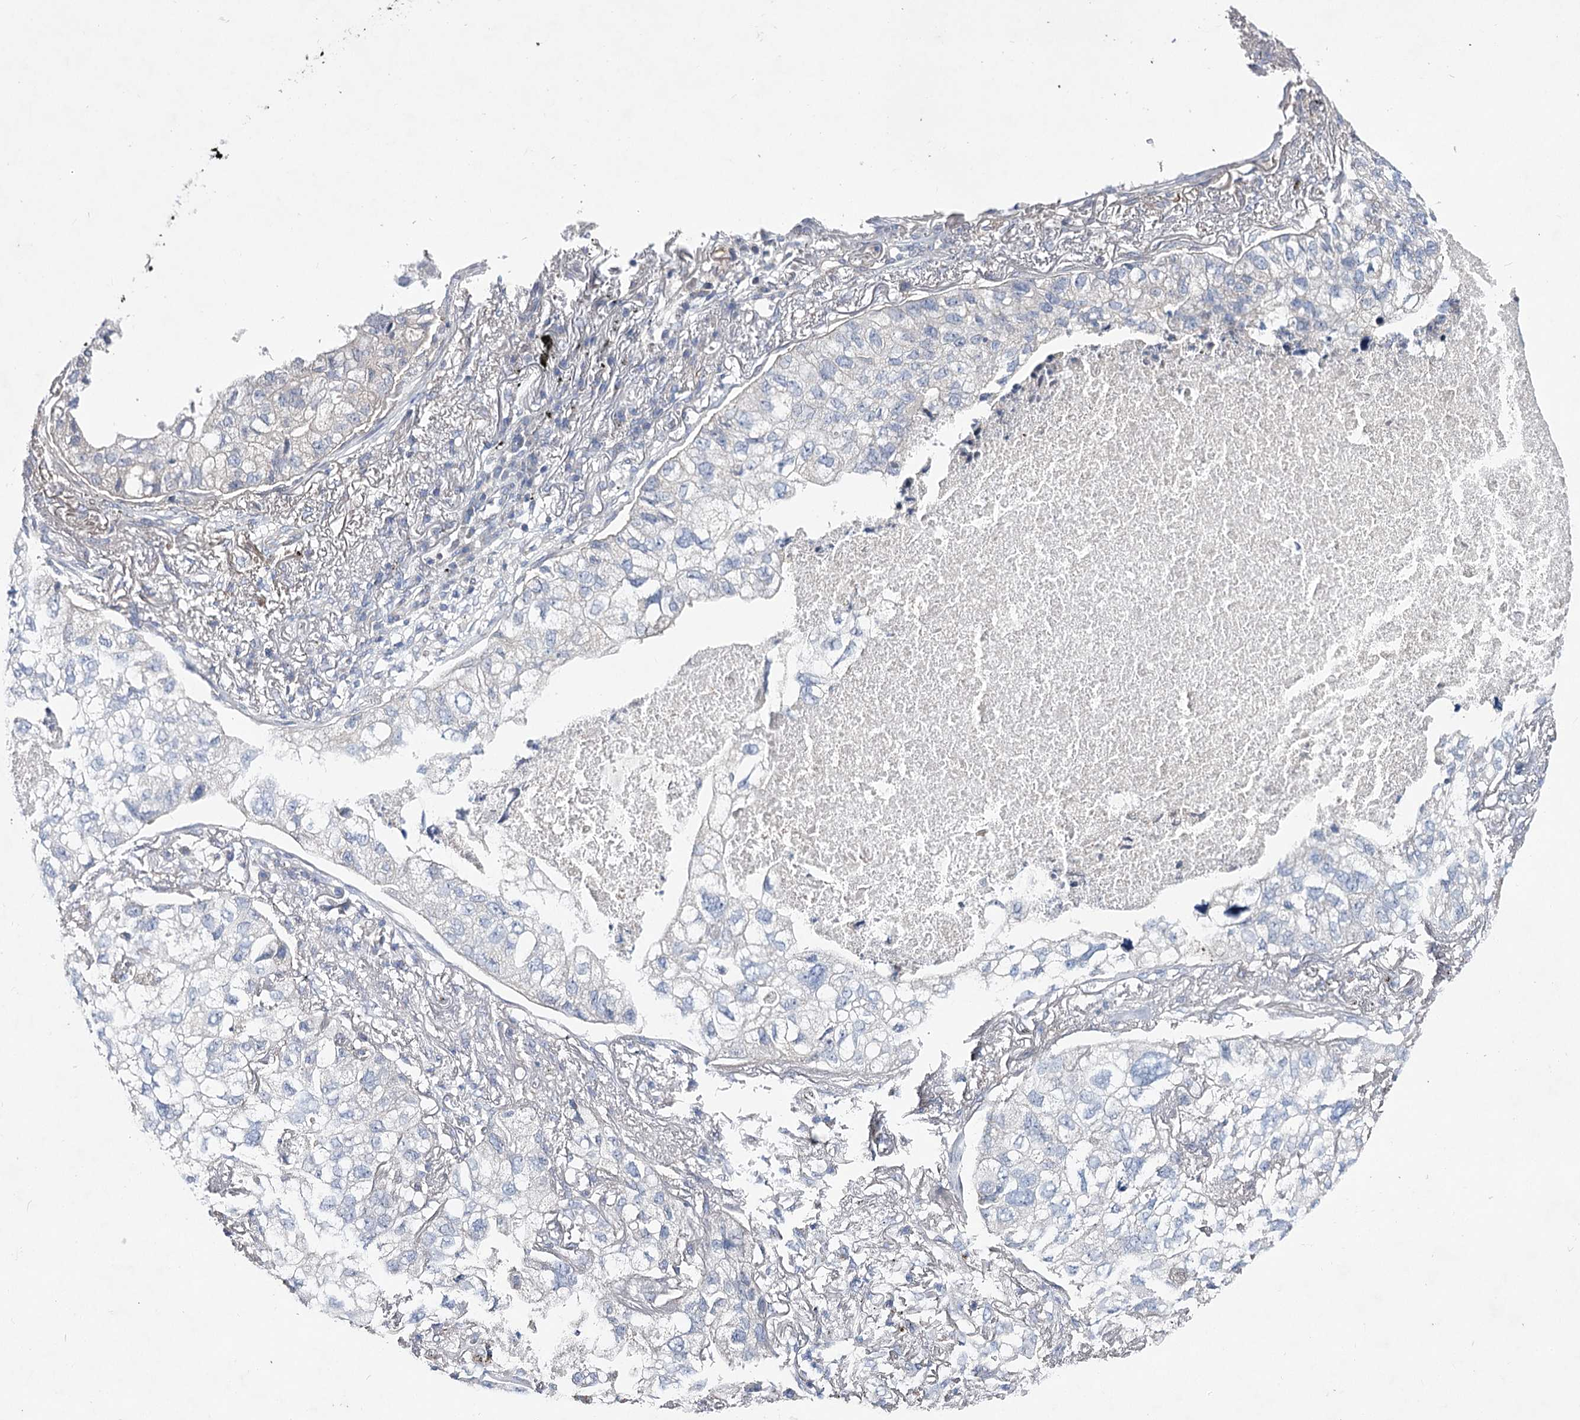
{"staining": {"intensity": "negative", "quantity": "none", "location": "none"}, "tissue": "lung cancer", "cell_type": "Tumor cells", "image_type": "cancer", "snomed": [{"axis": "morphology", "description": "Adenocarcinoma, NOS"}, {"axis": "topography", "description": "Lung"}], "caption": "Immunohistochemistry histopathology image of neoplastic tissue: adenocarcinoma (lung) stained with DAB exhibits no significant protein staining in tumor cells. The staining is performed using DAB (3,3'-diaminobenzidine) brown chromogen with nuclei counter-stained in using hematoxylin.", "gene": "LRRC14B", "patient": {"sex": "male", "age": 65}}